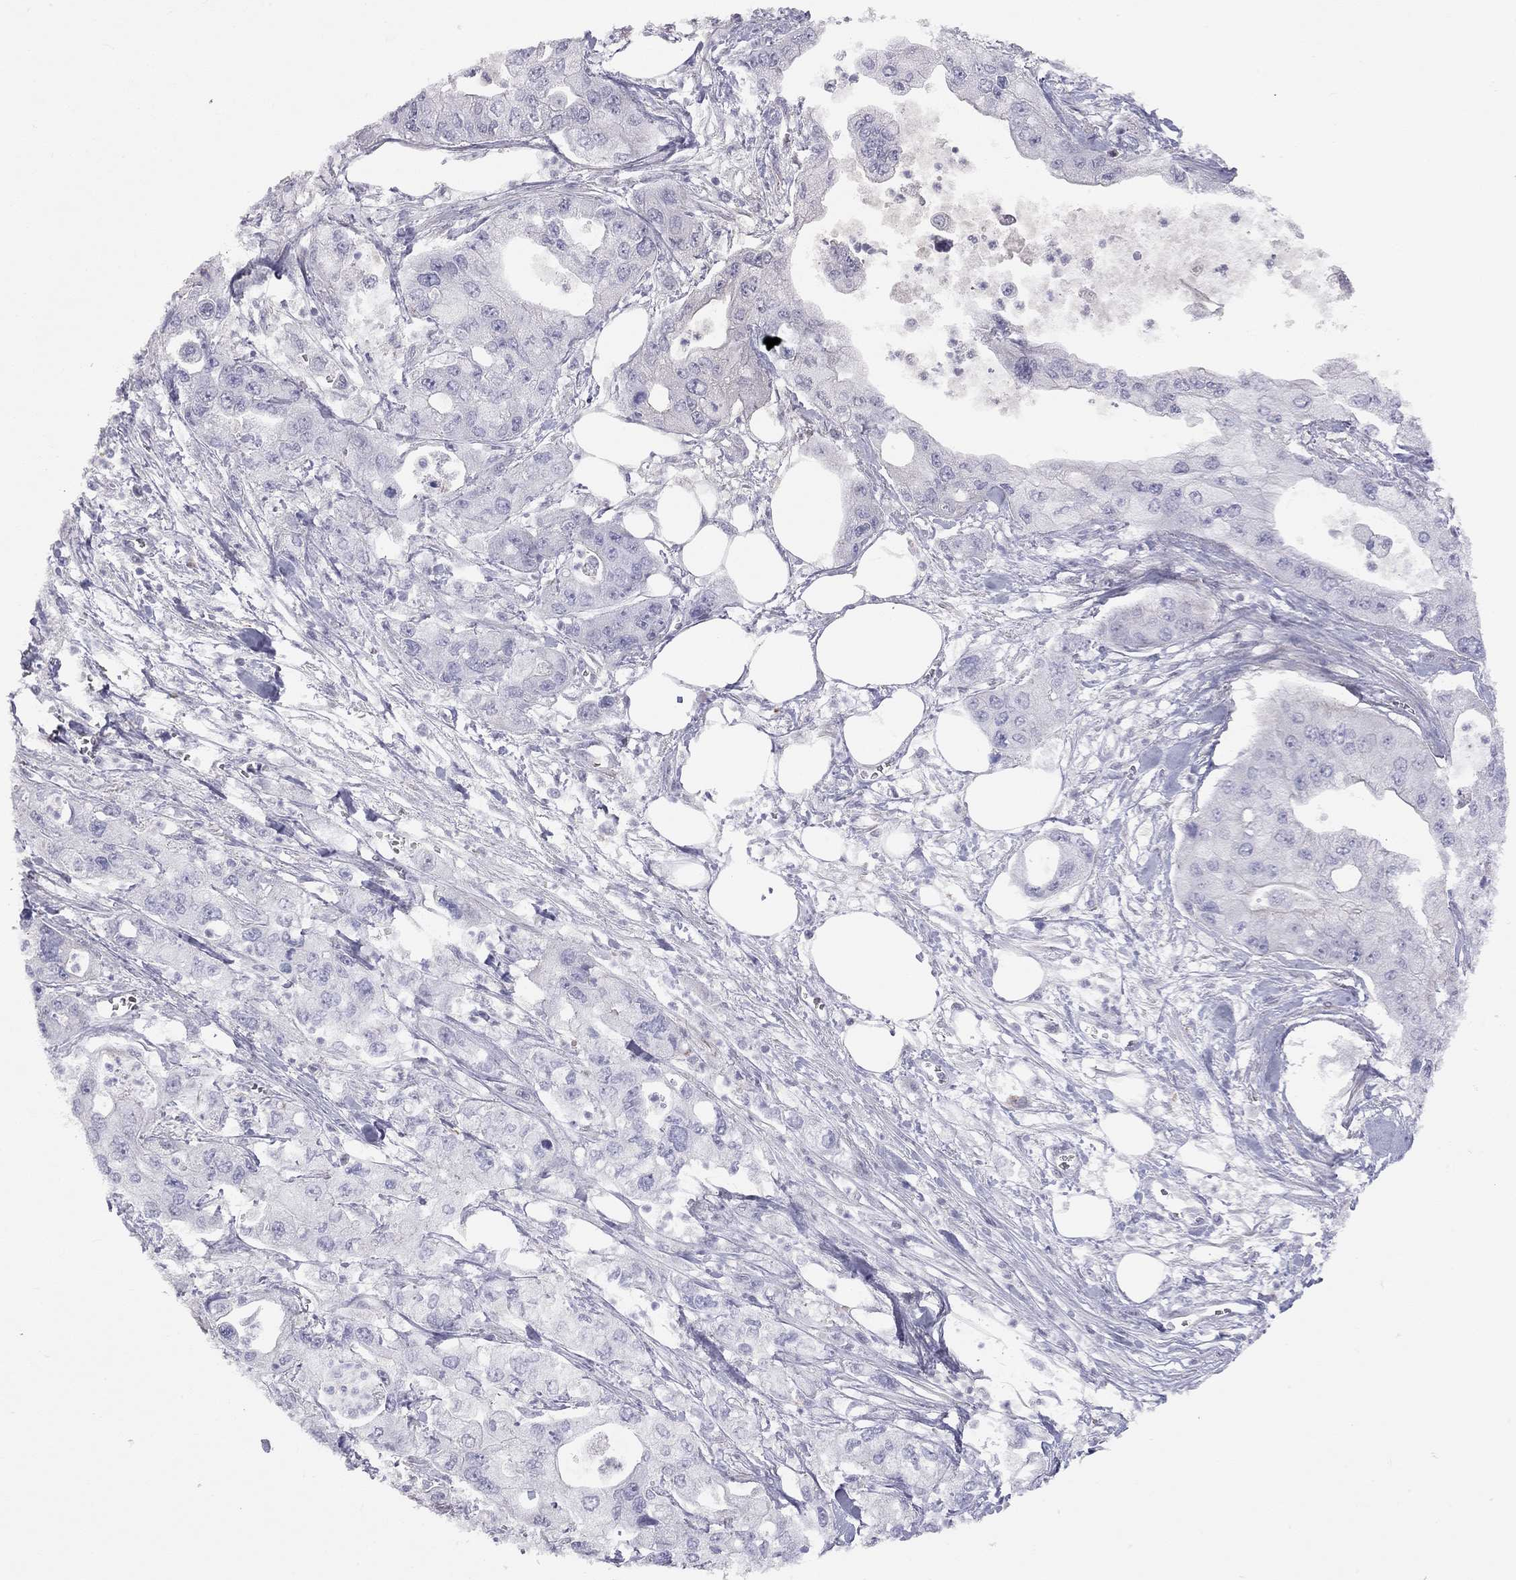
{"staining": {"intensity": "negative", "quantity": "none", "location": "none"}, "tissue": "pancreatic cancer", "cell_type": "Tumor cells", "image_type": "cancer", "snomed": [{"axis": "morphology", "description": "Adenocarcinoma, NOS"}, {"axis": "topography", "description": "Pancreas"}], "caption": "Adenocarcinoma (pancreatic) was stained to show a protein in brown. There is no significant expression in tumor cells.", "gene": "ADCYAP1", "patient": {"sex": "male", "age": 70}}